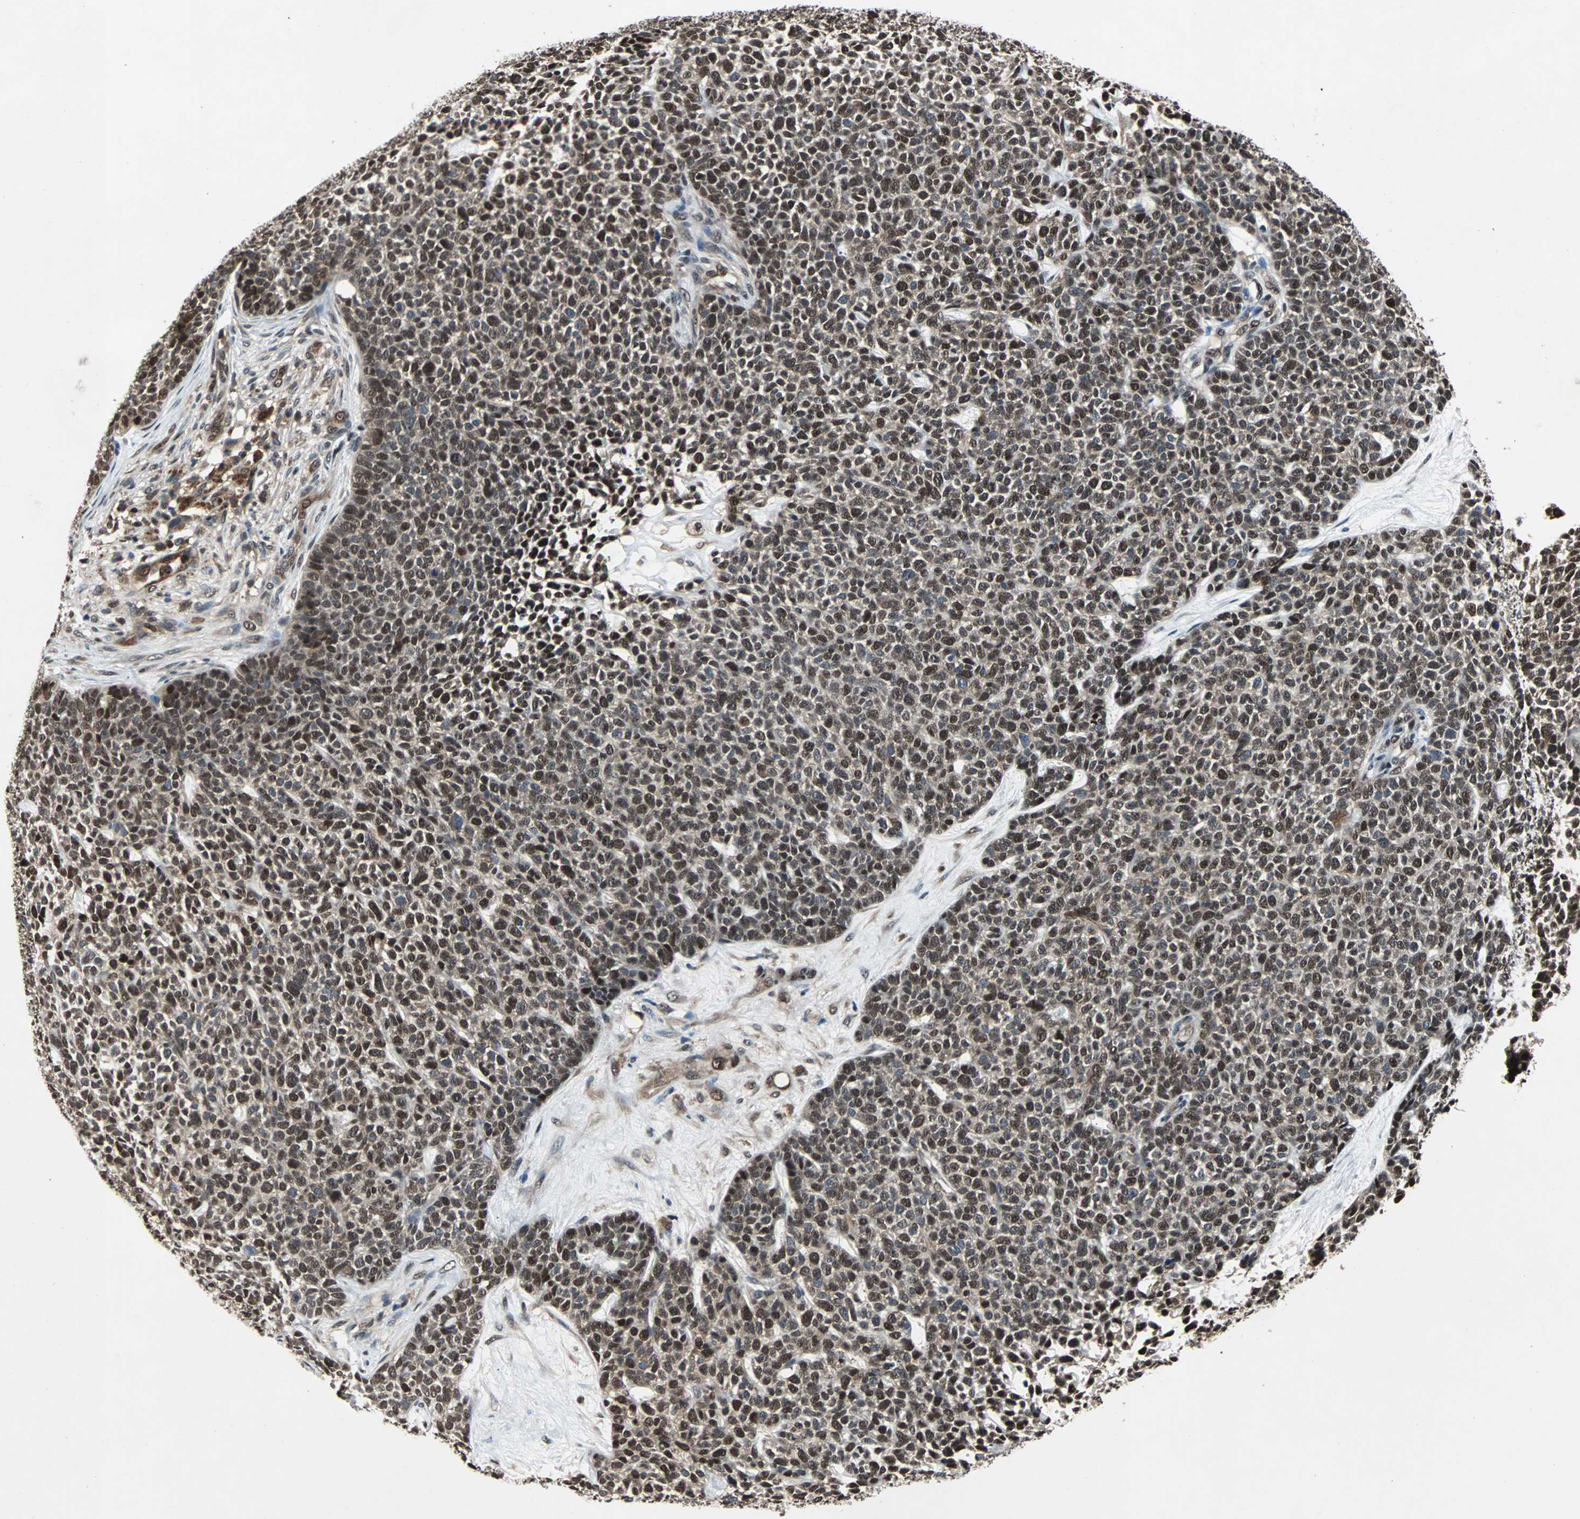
{"staining": {"intensity": "strong", "quantity": ">75%", "location": "cytoplasmic/membranous,nuclear"}, "tissue": "skin cancer", "cell_type": "Tumor cells", "image_type": "cancer", "snomed": [{"axis": "morphology", "description": "Basal cell carcinoma"}, {"axis": "topography", "description": "Skin"}], "caption": "Tumor cells reveal high levels of strong cytoplasmic/membranous and nuclear staining in approximately >75% of cells in human basal cell carcinoma (skin).", "gene": "ACLY", "patient": {"sex": "female", "age": 84}}